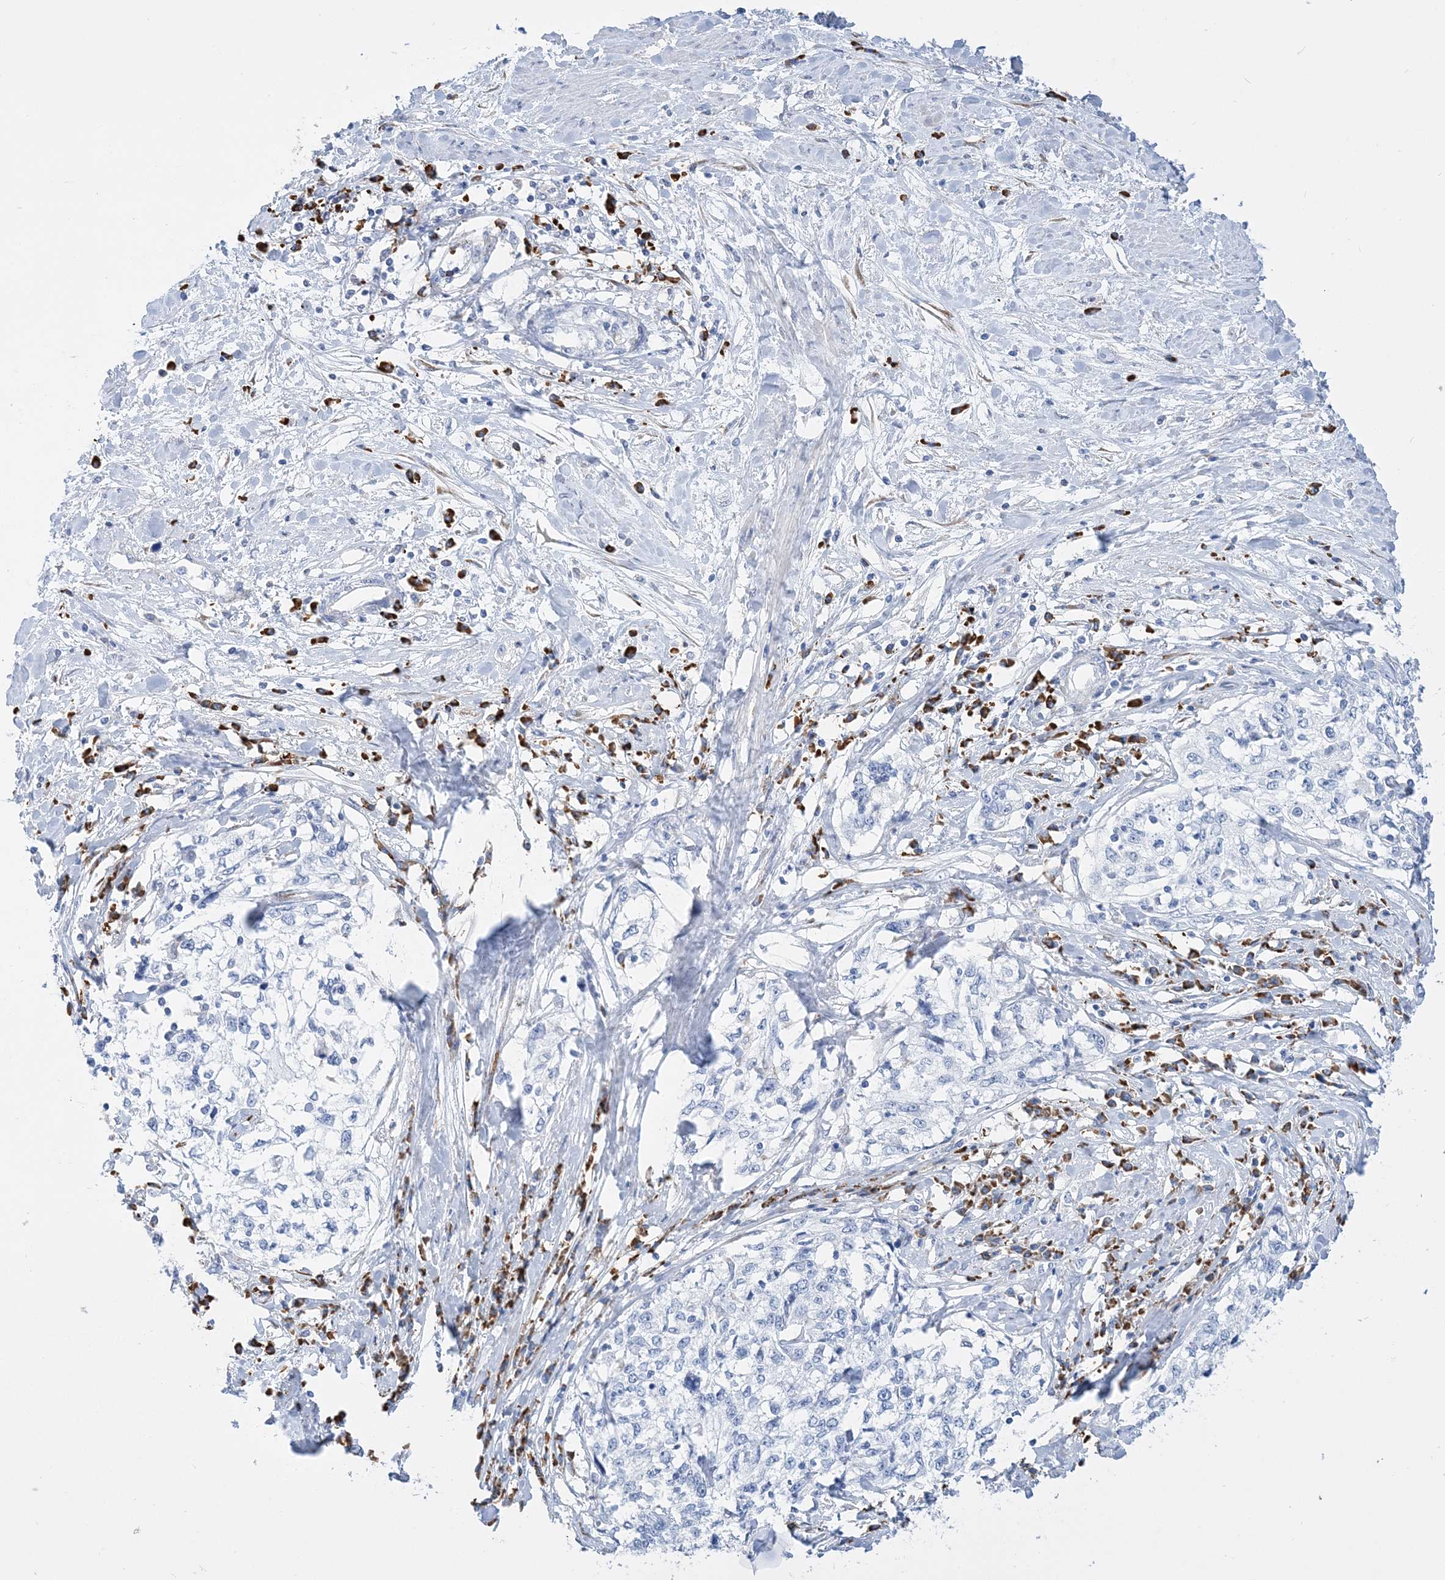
{"staining": {"intensity": "negative", "quantity": "none", "location": "none"}, "tissue": "cervical cancer", "cell_type": "Tumor cells", "image_type": "cancer", "snomed": [{"axis": "morphology", "description": "Squamous cell carcinoma, NOS"}, {"axis": "topography", "description": "Cervix"}], "caption": "Tumor cells show no significant expression in cervical cancer (squamous cell carcinoma).", "gene": "TSPYL6", "patient": {"sex": "female", "age": 57}}